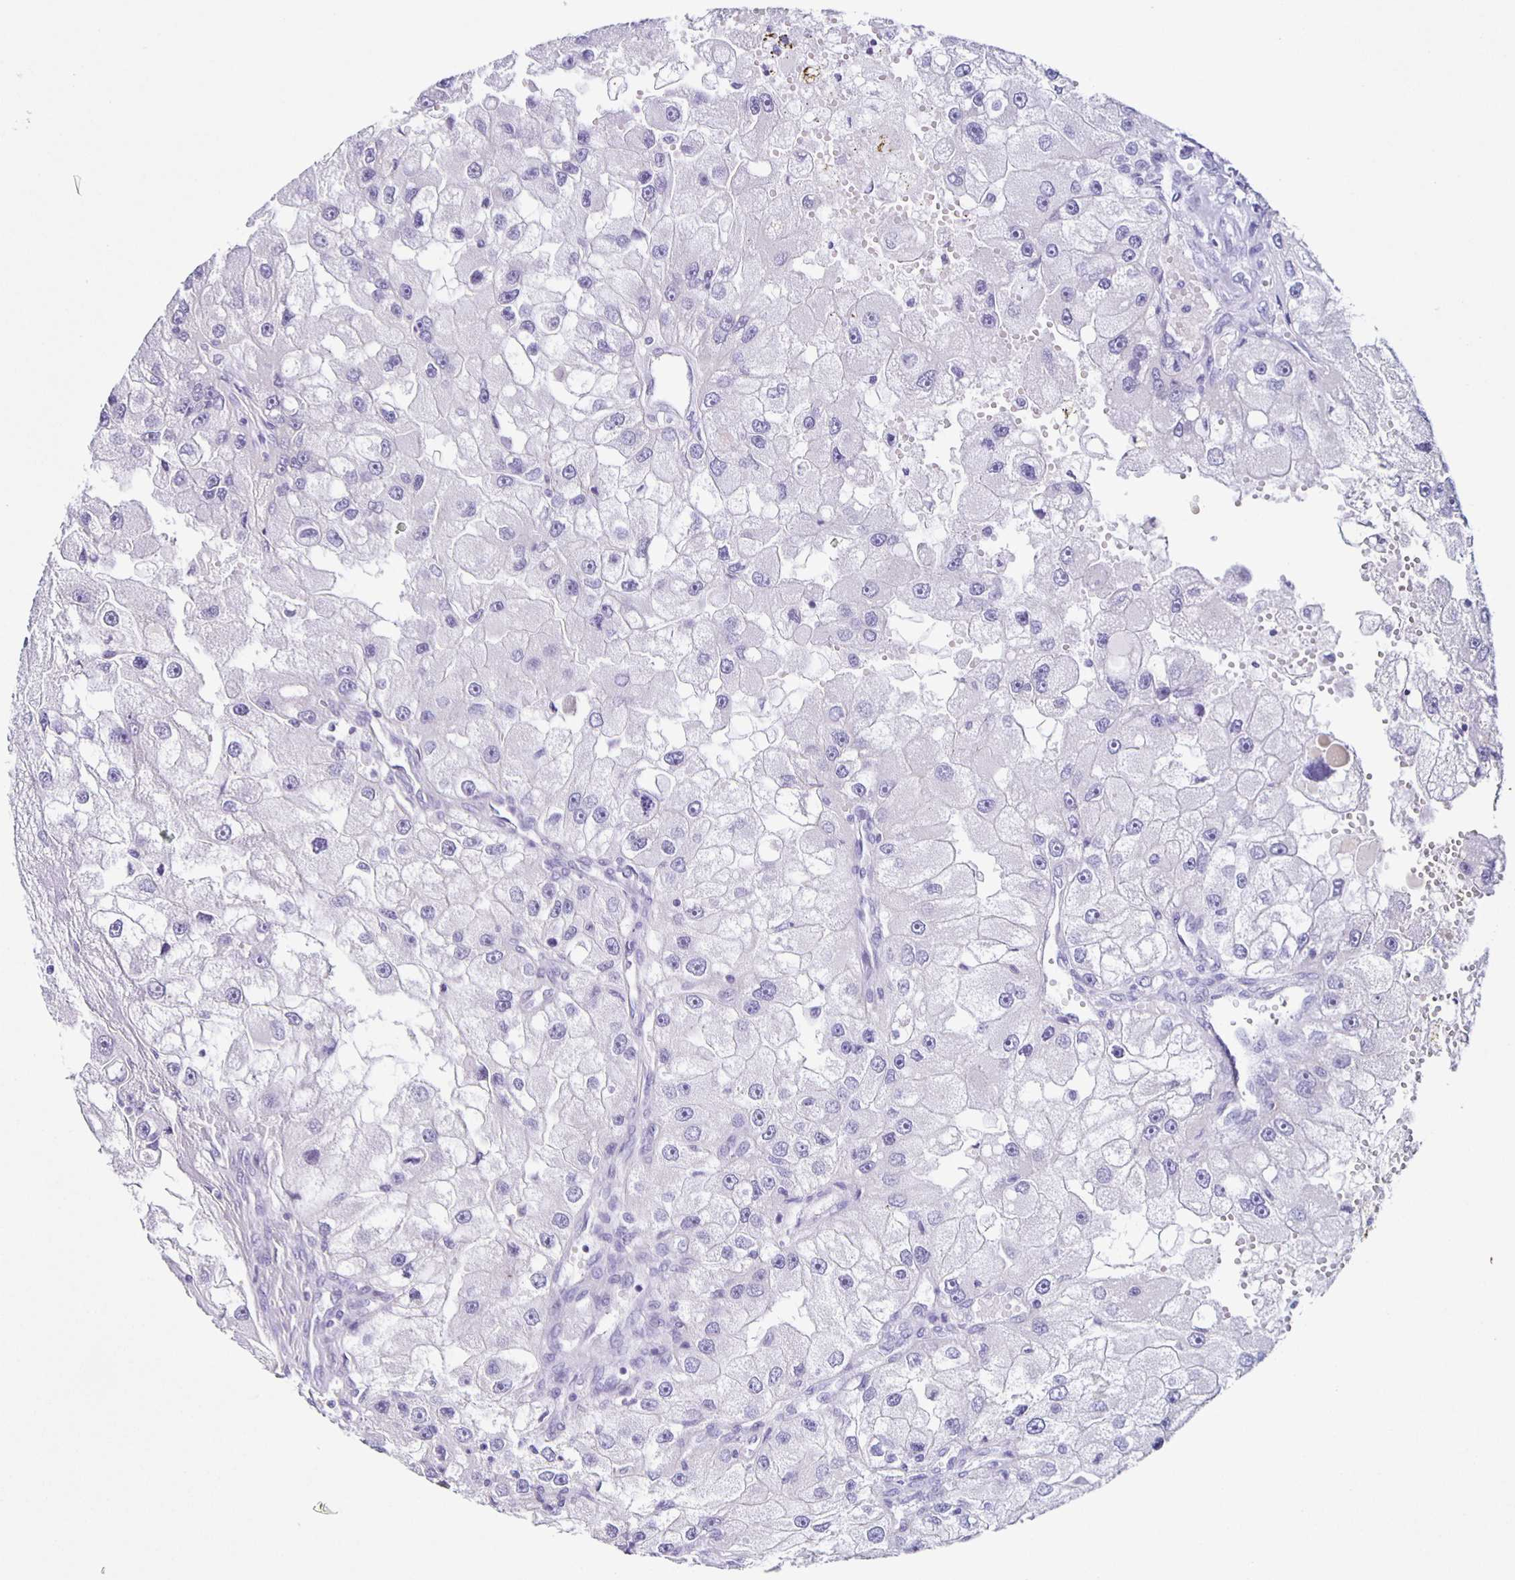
{"staining": {"intensity": "negative", "quantity": "none", "location": "none"}, "tissue": "renal cancer", "cell_type": "Tumor cells", "image_type": "cancer", "snomed": [{"axis": "morphology", "description": "Adenocarcinoma, NOS"}, {"axis": "topography", "description": "Kidney"}], "caption": "Human renal cancer (adenocarcinoma) stained for a protein using immunohistochemistry (IHC) displays no staining in tumor cells.", "gene": "SLC12A3", "patient": {"sex": "male", "age": 63}}